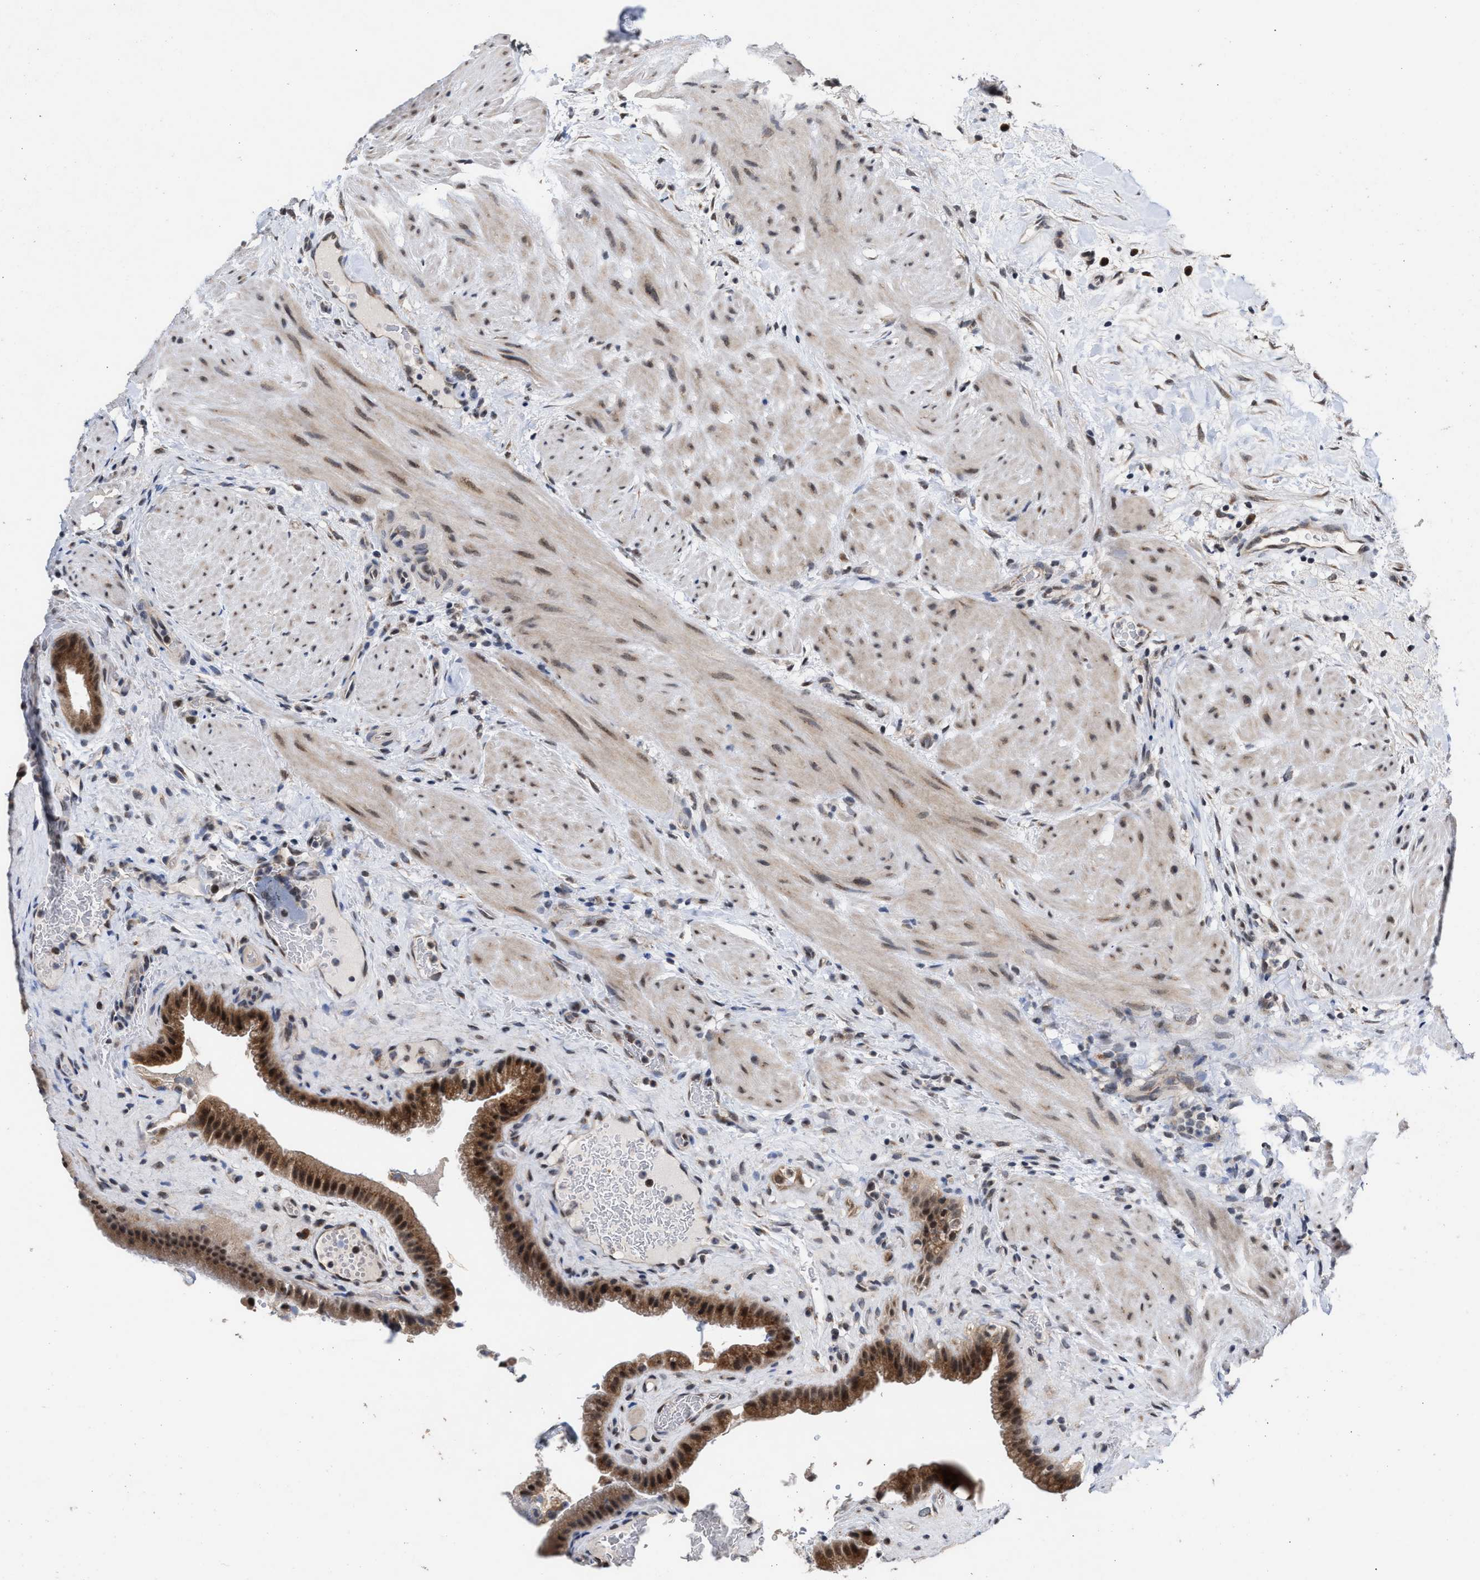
{"staining": {"intensity": "moderate", "quantity": ">75%", "location": "cytoplasmic/membranous,nuclear"}, "tissue": "gallbladder", "cell_type": "Glandular cells", "image_type": "normal", "snomed": [{"axis": "morphology", "description": "Normal tissue, NOS"}, {"axis": "topography", "description": "Gallbladder"}], "caption": "IHC (DAB (3,3'-diaminobenzidine)) staining of normal human gallbladder displays moderate cytoplasmic/membranous,nuclear protein expression in about >75% of glandular cells. The staining was performed using DAB (3,3'-diaminobenzidine), with brown indicating positive protein expression. Nuclei are stained blue with hematoxylin.", "gene": "MKNK2", "patient": {"sex": "male", "age": 49}}